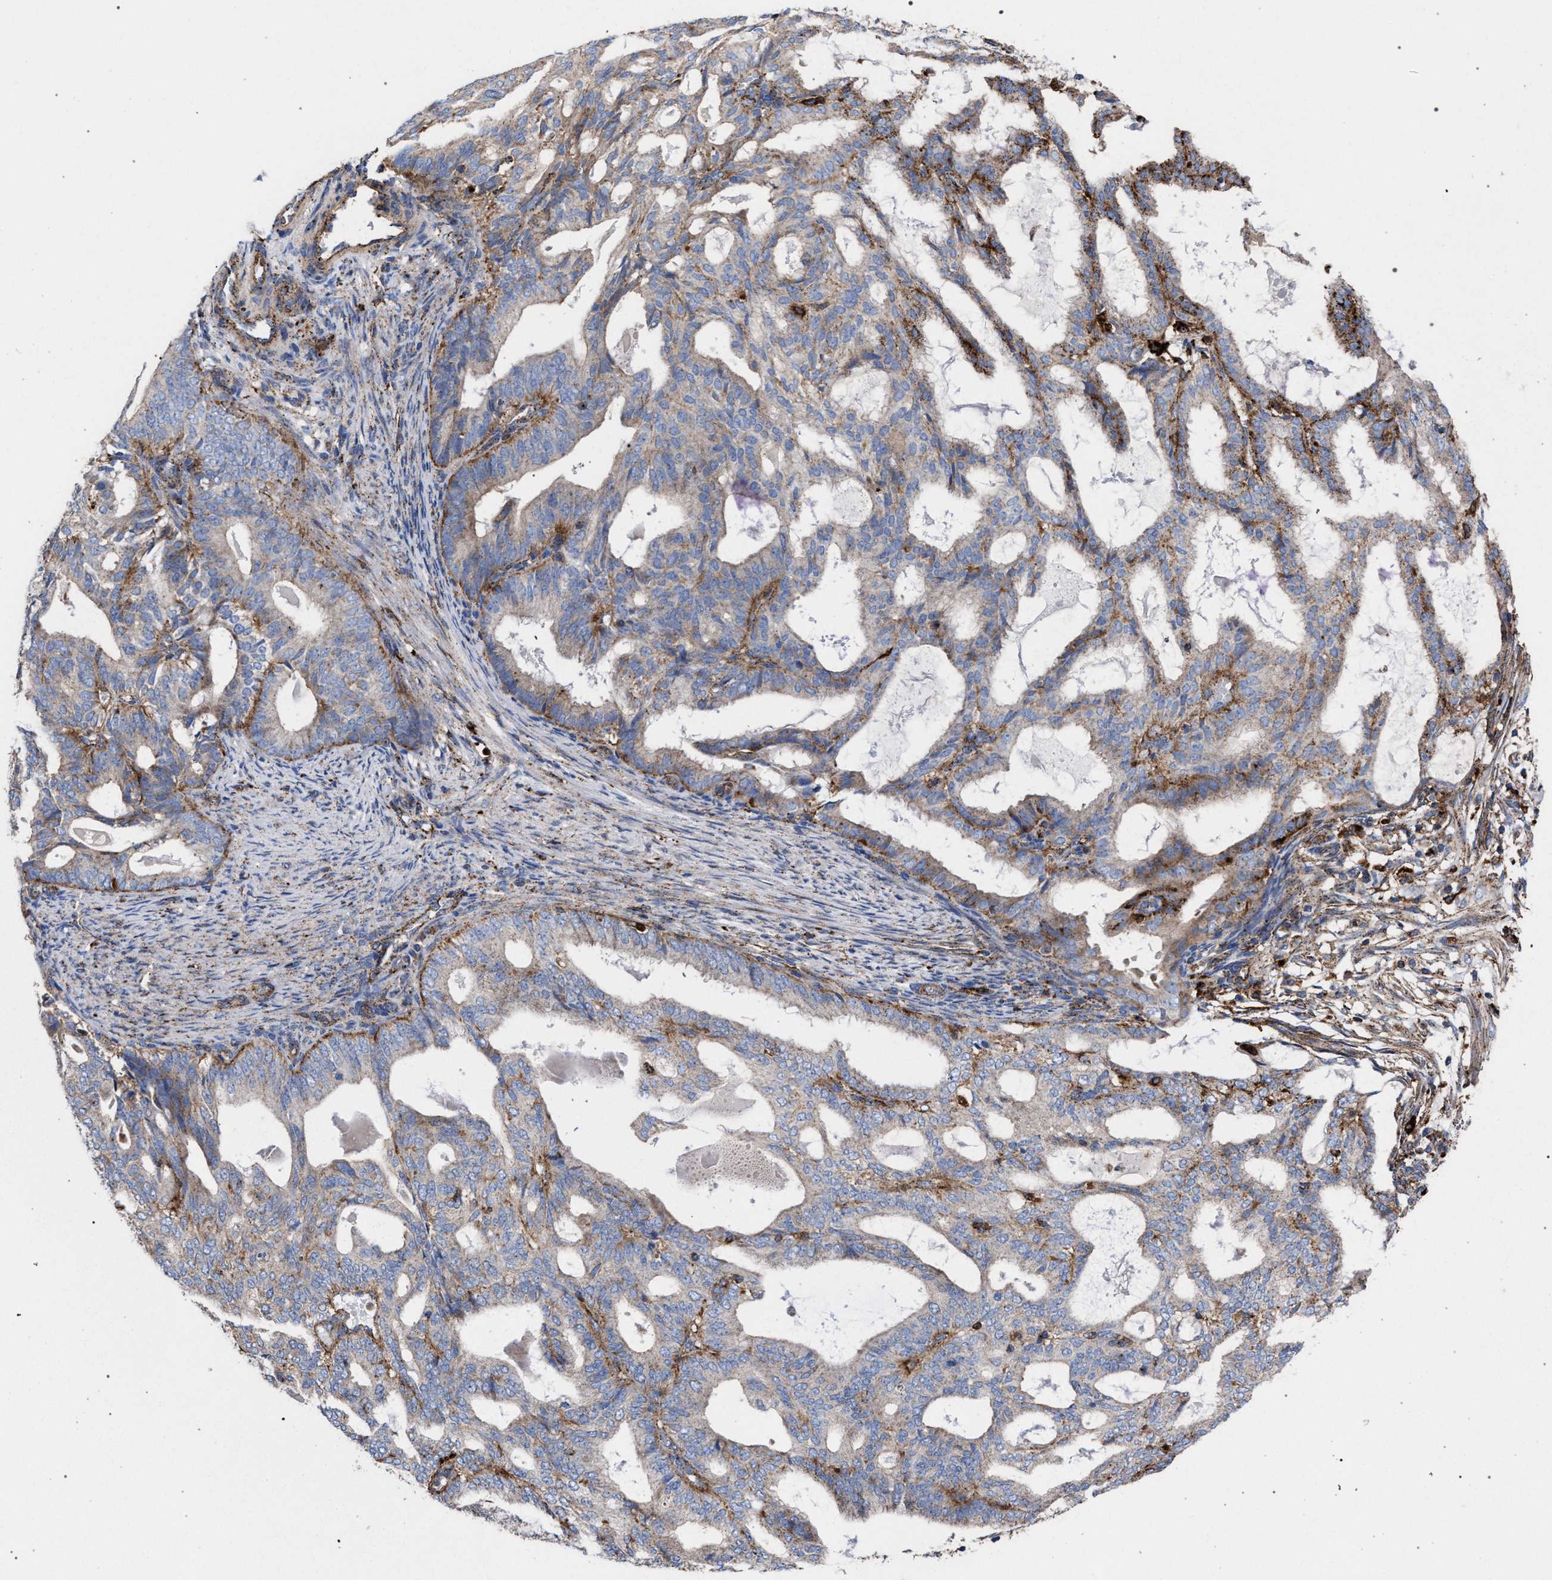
{"staining": {"intensity": "moderate", "quantity": ">75%", "location": "cytoplasmic/membranous"}, "tissue": "endometrial cancer", "cell_type": "Tumor cells", "image_type": "cancer", "snomed": [{"axis": "morphology", "description": "Adenocarcinoma, NOS"}, {"axis": "topography", "description": "Endometrium"}], "caption": "Tumor cells reveal medium levels of moderate cytoplasmic/membranous expression in about >75% of cells in endometrial adenocarcinoma.", "gene": "PPT1", "patient": {"sex": "female", "age": 58}}